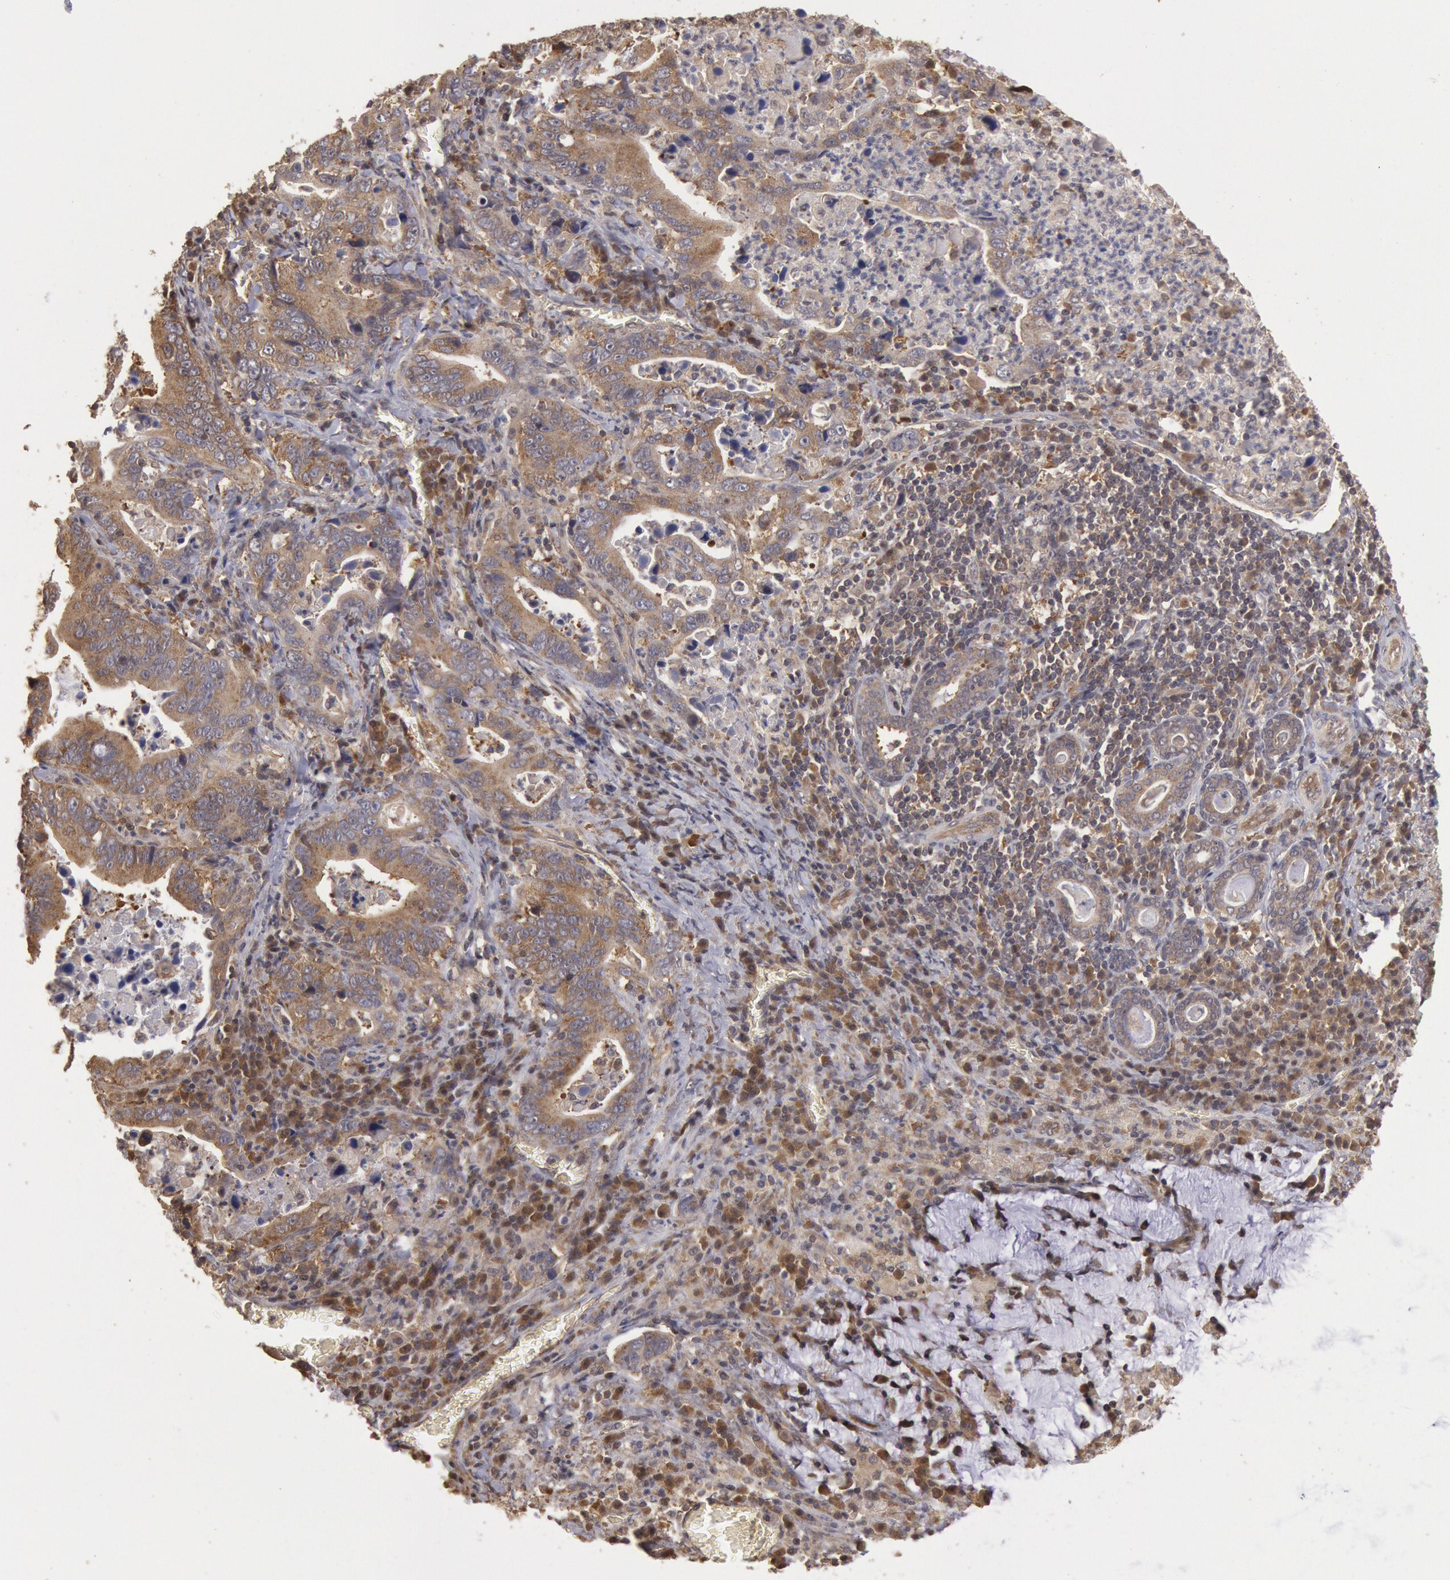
{"staining": {"intensity": "moderate", "quantity": ">75%", "location": "cytoplasmic/membranous"}, "tissue": "stomach cancer", "cell_type": "Tumor cells", "image_type": "cancer", "snomed": [{"axis": "morphology", "description": "Adenocarcinoma, NOS"}, {"axis": "topography", "description": "Stomach, upper"}], "caption": "Stomach adenocarcinoma stained for a protein displays moderate cytoplasmic/membranous positivity in tumor cells.", "gene": "USP14", "patient": {"sex": "male", "age": 63}}